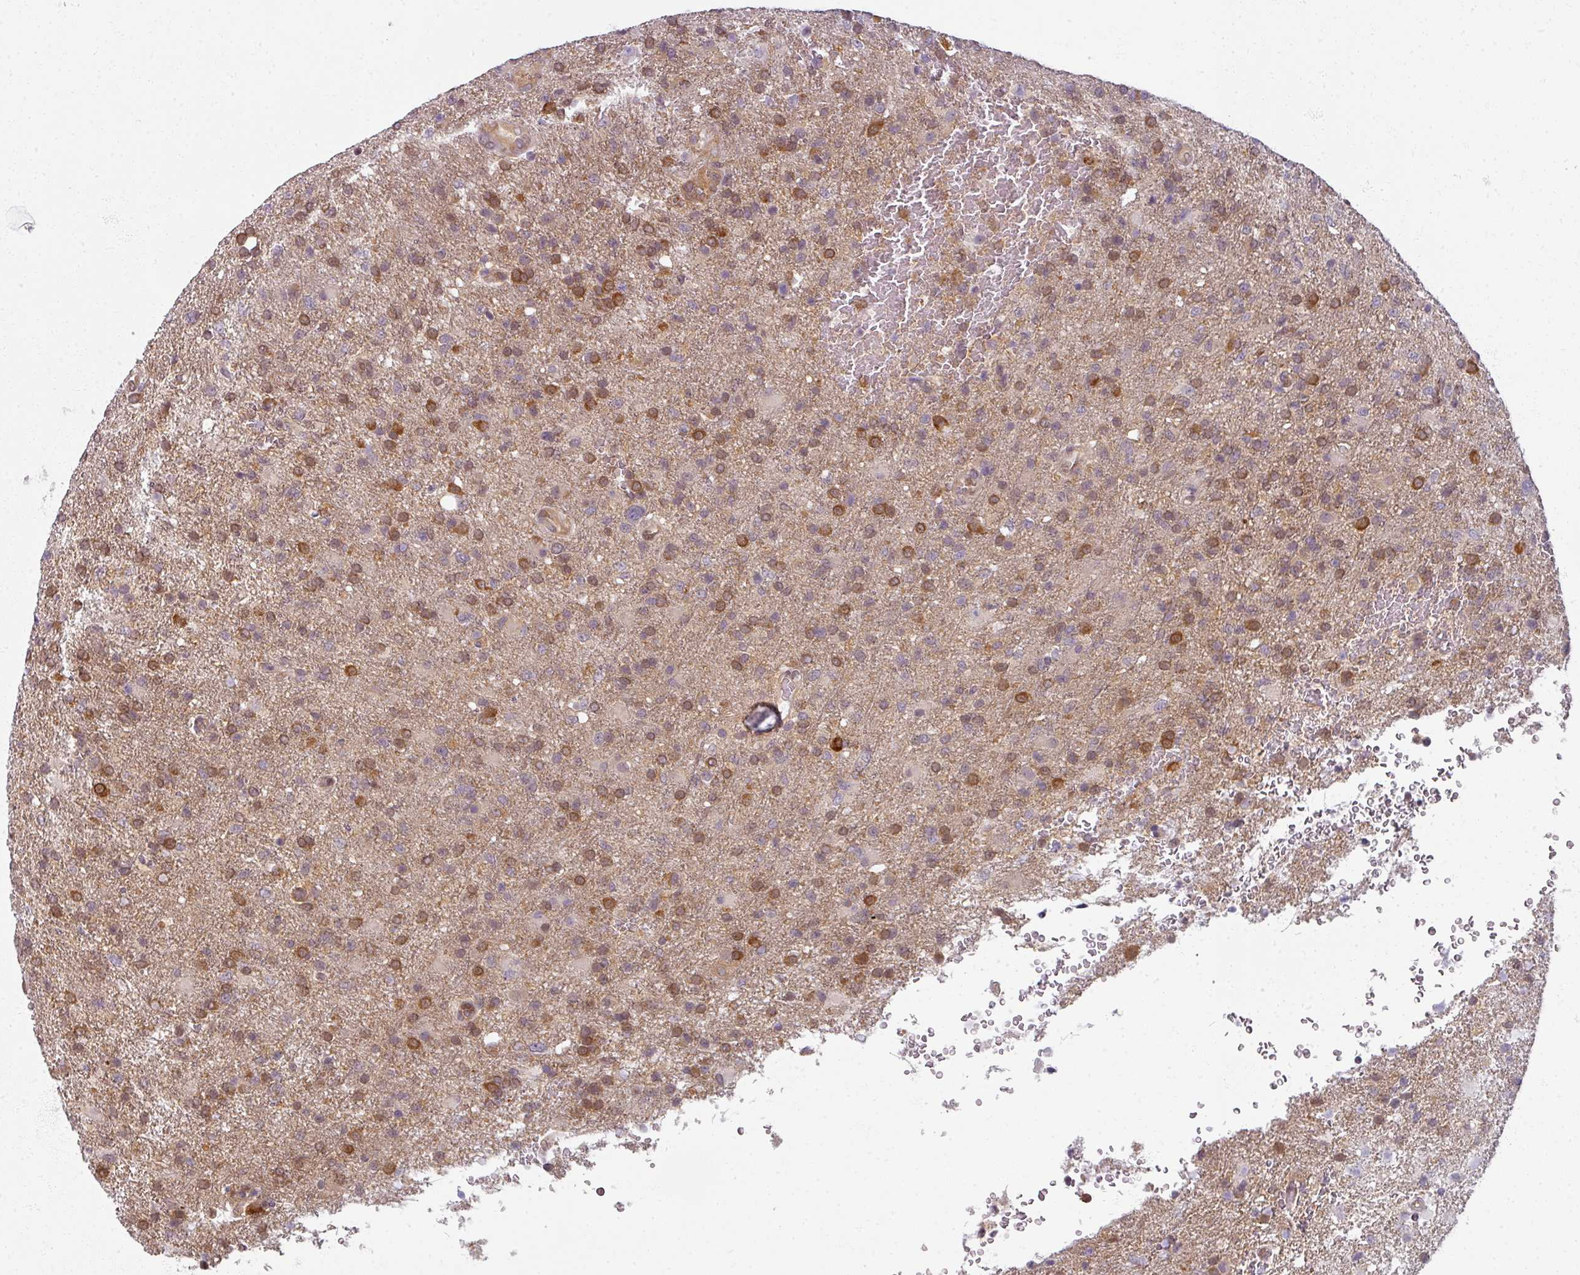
{"staining": {"intensity": "moderate", "quantity": ">75%", "location": "cytoplasmic/membranous"}, "tissue": "glioma", "cell_type": "Tumor cells", "image_type": "cancer", "snomed": [{"axis": "morphology", "description": "Glioma, malignant, High grade"}, {"axis": "topography", "description": "Brain"}], "caption": "This is an image of IHC staining of glioma, which shows moderate expression in the cytoplasmic/membranous of tumor cells.", "gene": "AGPAT4", "patient": {"sex": "female", "age": 74}}